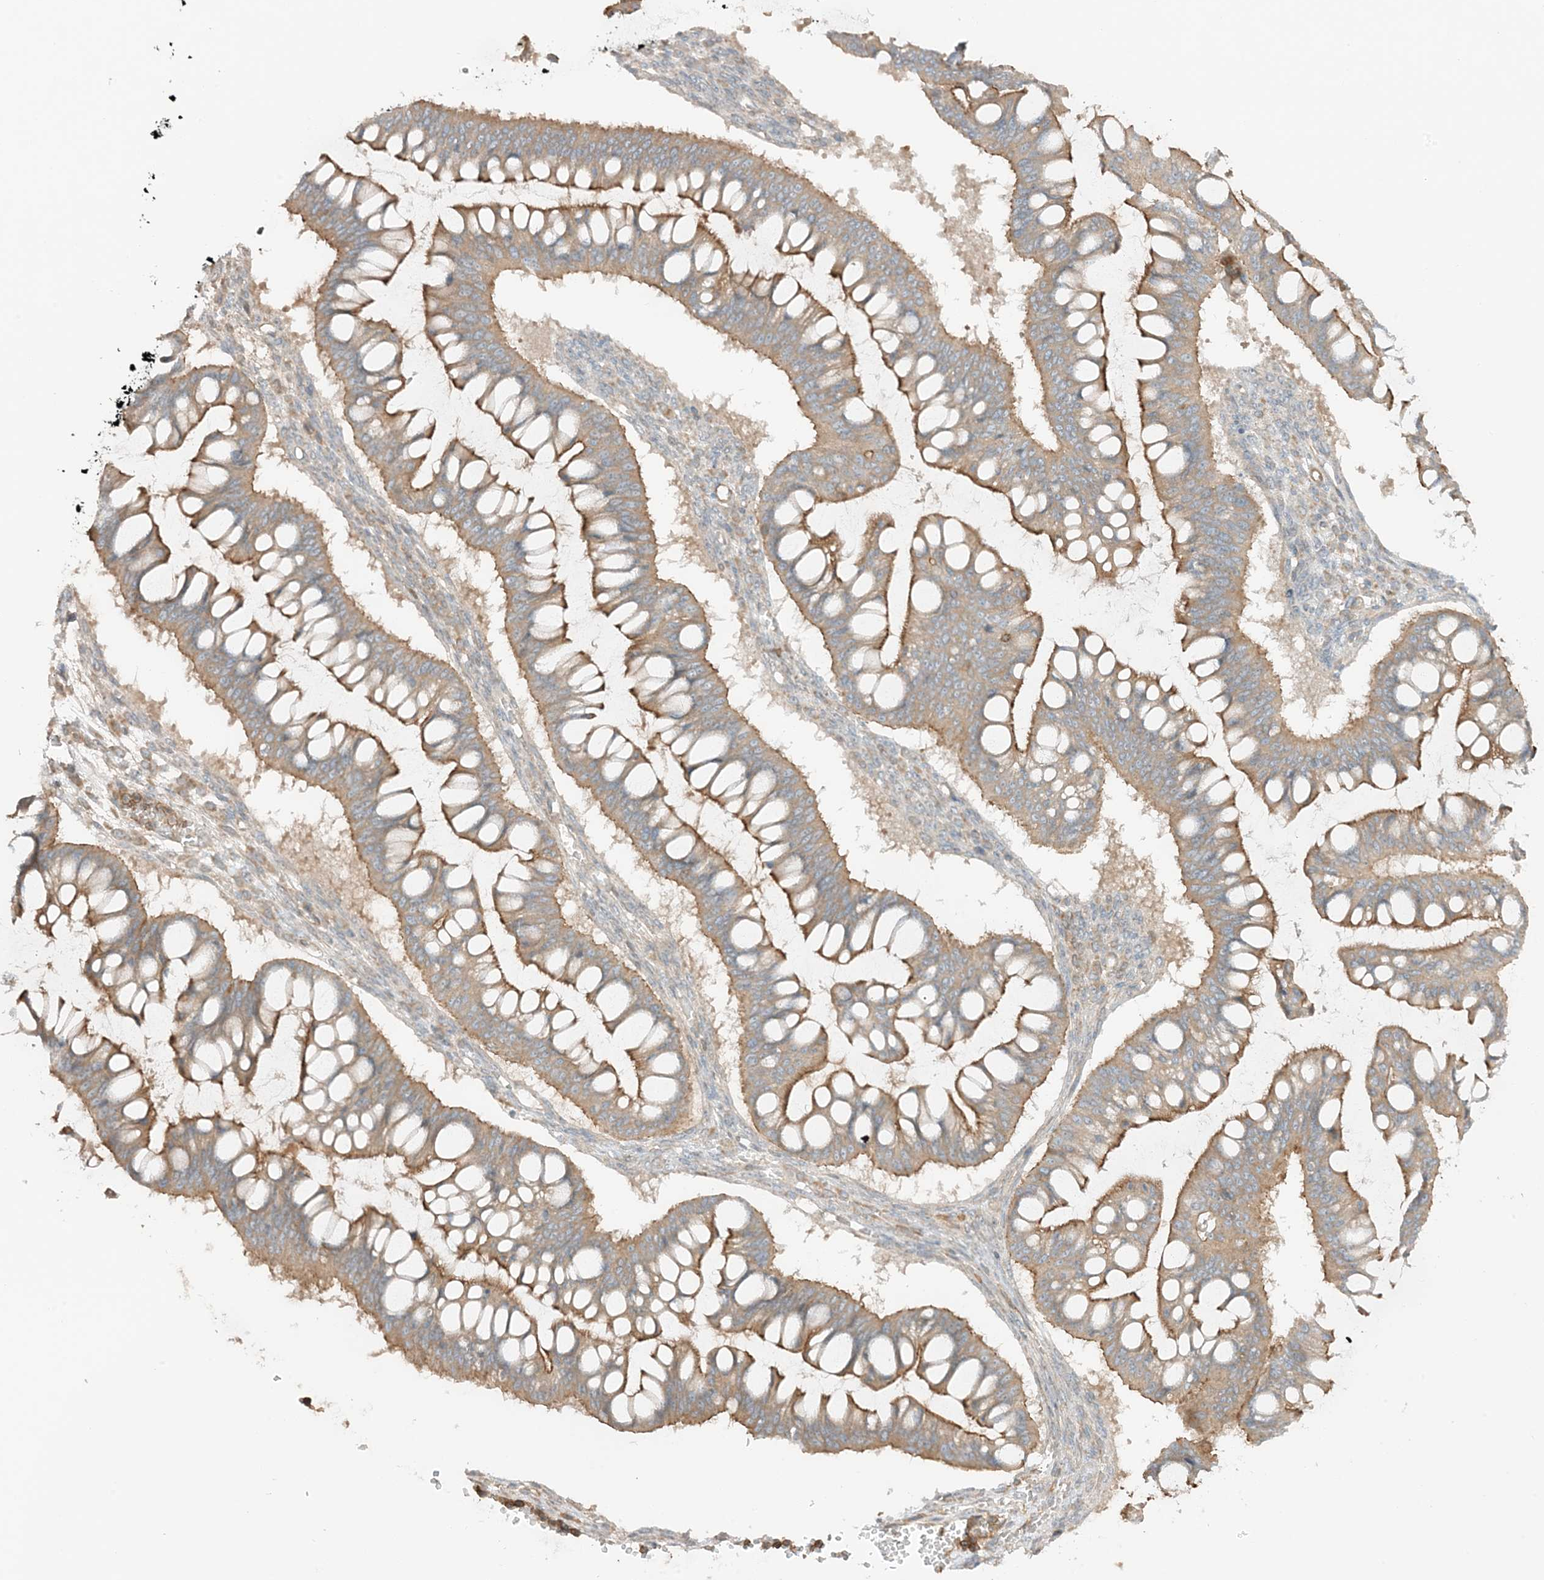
{"staining": {"intensity": "moderate", "quantity": ">75%", "location": "cytoplasmic/membranous"}, "tissue": "ovarian cancer", "cell_type": "Tumor cells", "image_type": "cancer", "snomed": [{"axis": "morphology", "description": "Cystadenocarcinoma, mucinous, NOS"}, {"axis": "topography", "description": "Ovary"}], "caption": "Immunohistochemistry (IHC) (DAB (3,3'-diaminobenzidine)) staining of ovarian cancer exhibits moderate cytoplasmic/membranous protein staining in approximately >75% of tumor cells.", "gene": "SLC25A12", "patient": {"sex": "female", "age": 73}}